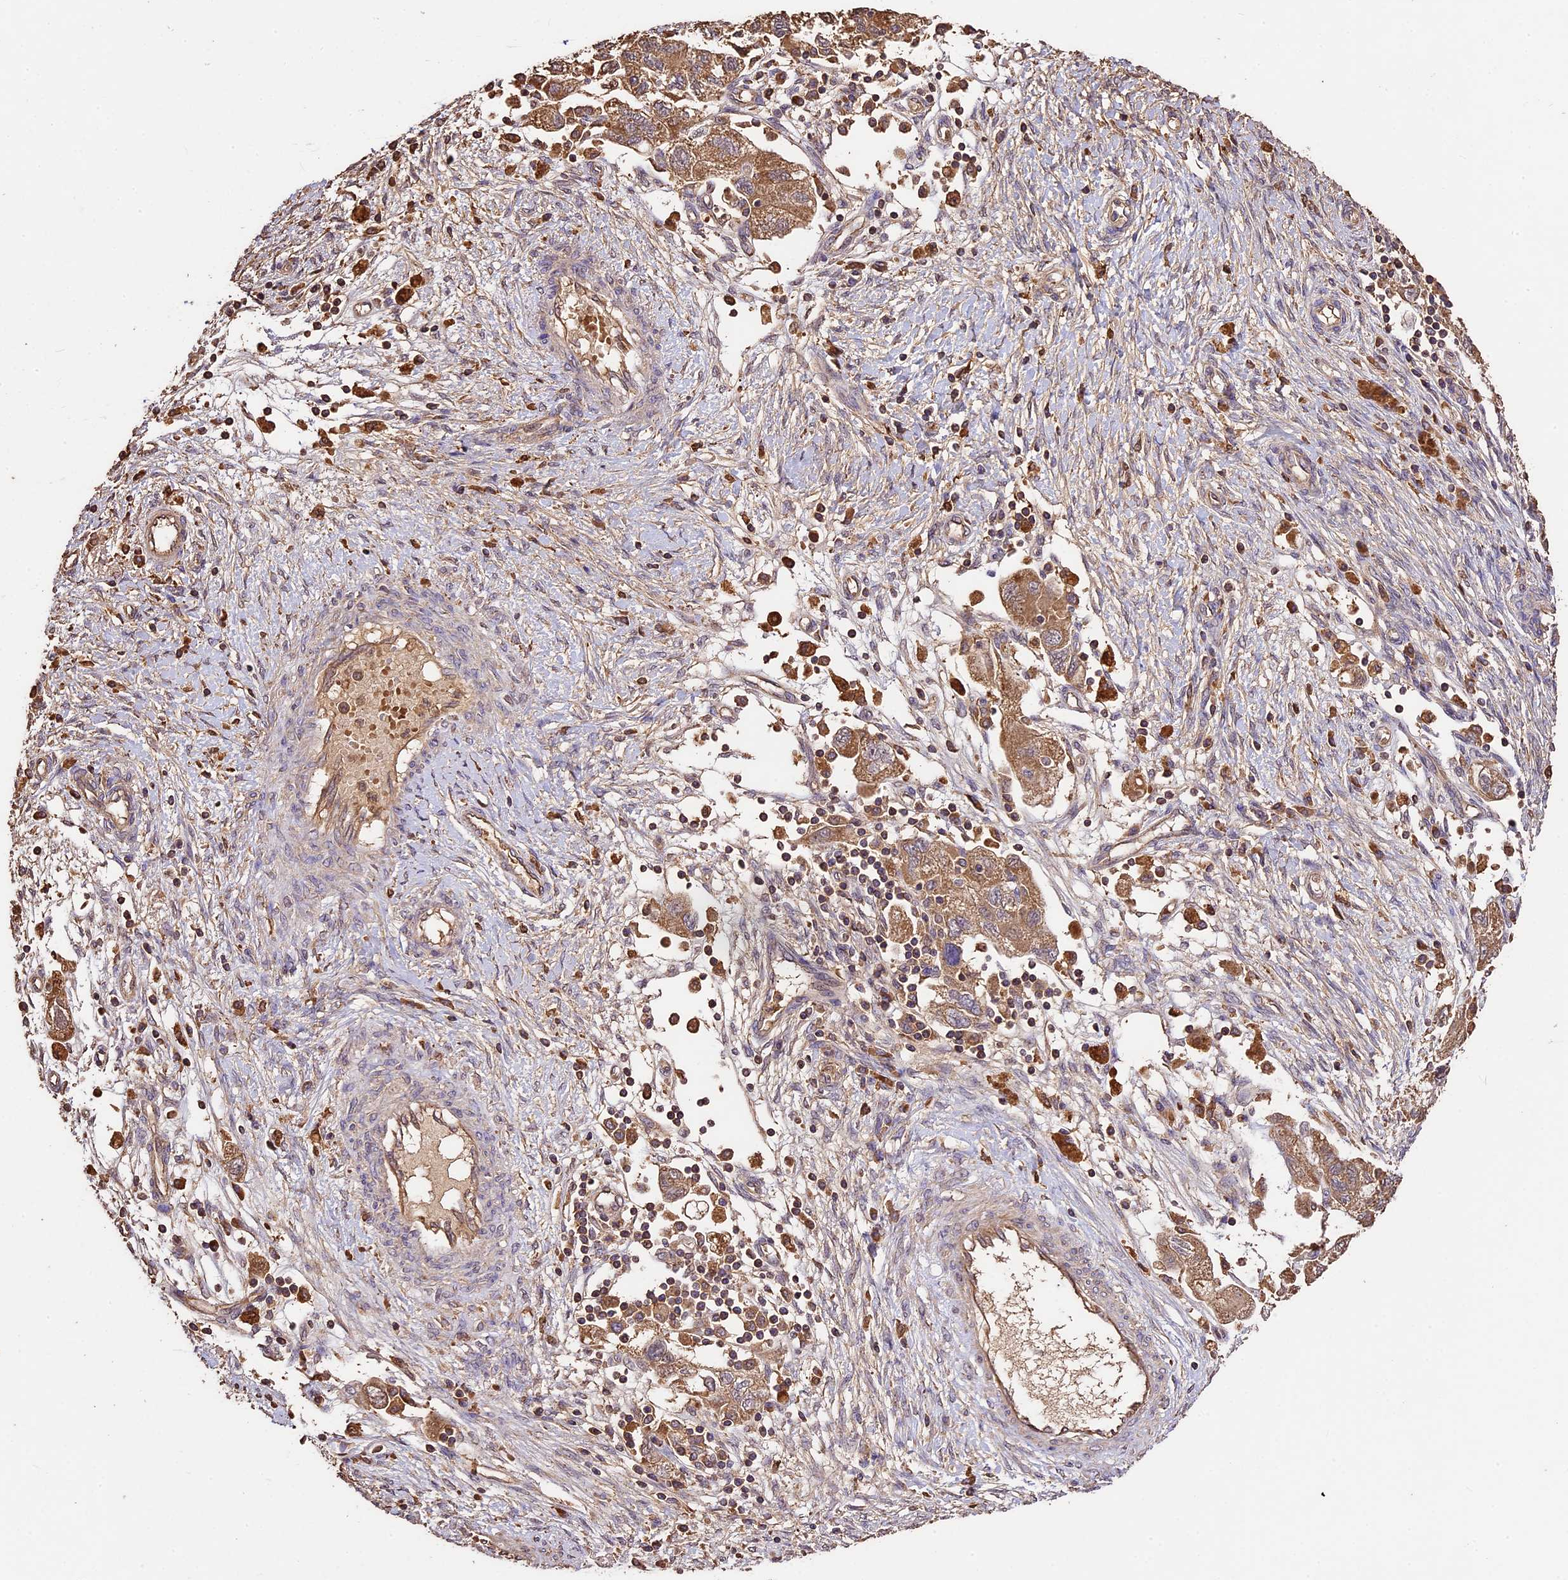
{"staining": {"intensity": "moderate", "quantity": ">75%", "location": "cytoplasmic/membranous"}, "tissue": "ovarian cancer", "cell_type": "Tumor cells", "image_type": "cancer", "snomed": [{"axis": "morphology", "description": "Carcinoma, NOS"}, {"axis": "morphology", "description": "Cystadenocarcinoma, serous, NOS"}, {"axis": "topography", "description": "Ovary"}], "caption": "Moderate cytoplasmic/membranous positivity for a protein is present in about >75% of tumor cells of ovarian cancer (serous cystadenocarcinoma) using IHC.", "gene": "CRLF1", "patient": {"sex": "female", "age": 69}}